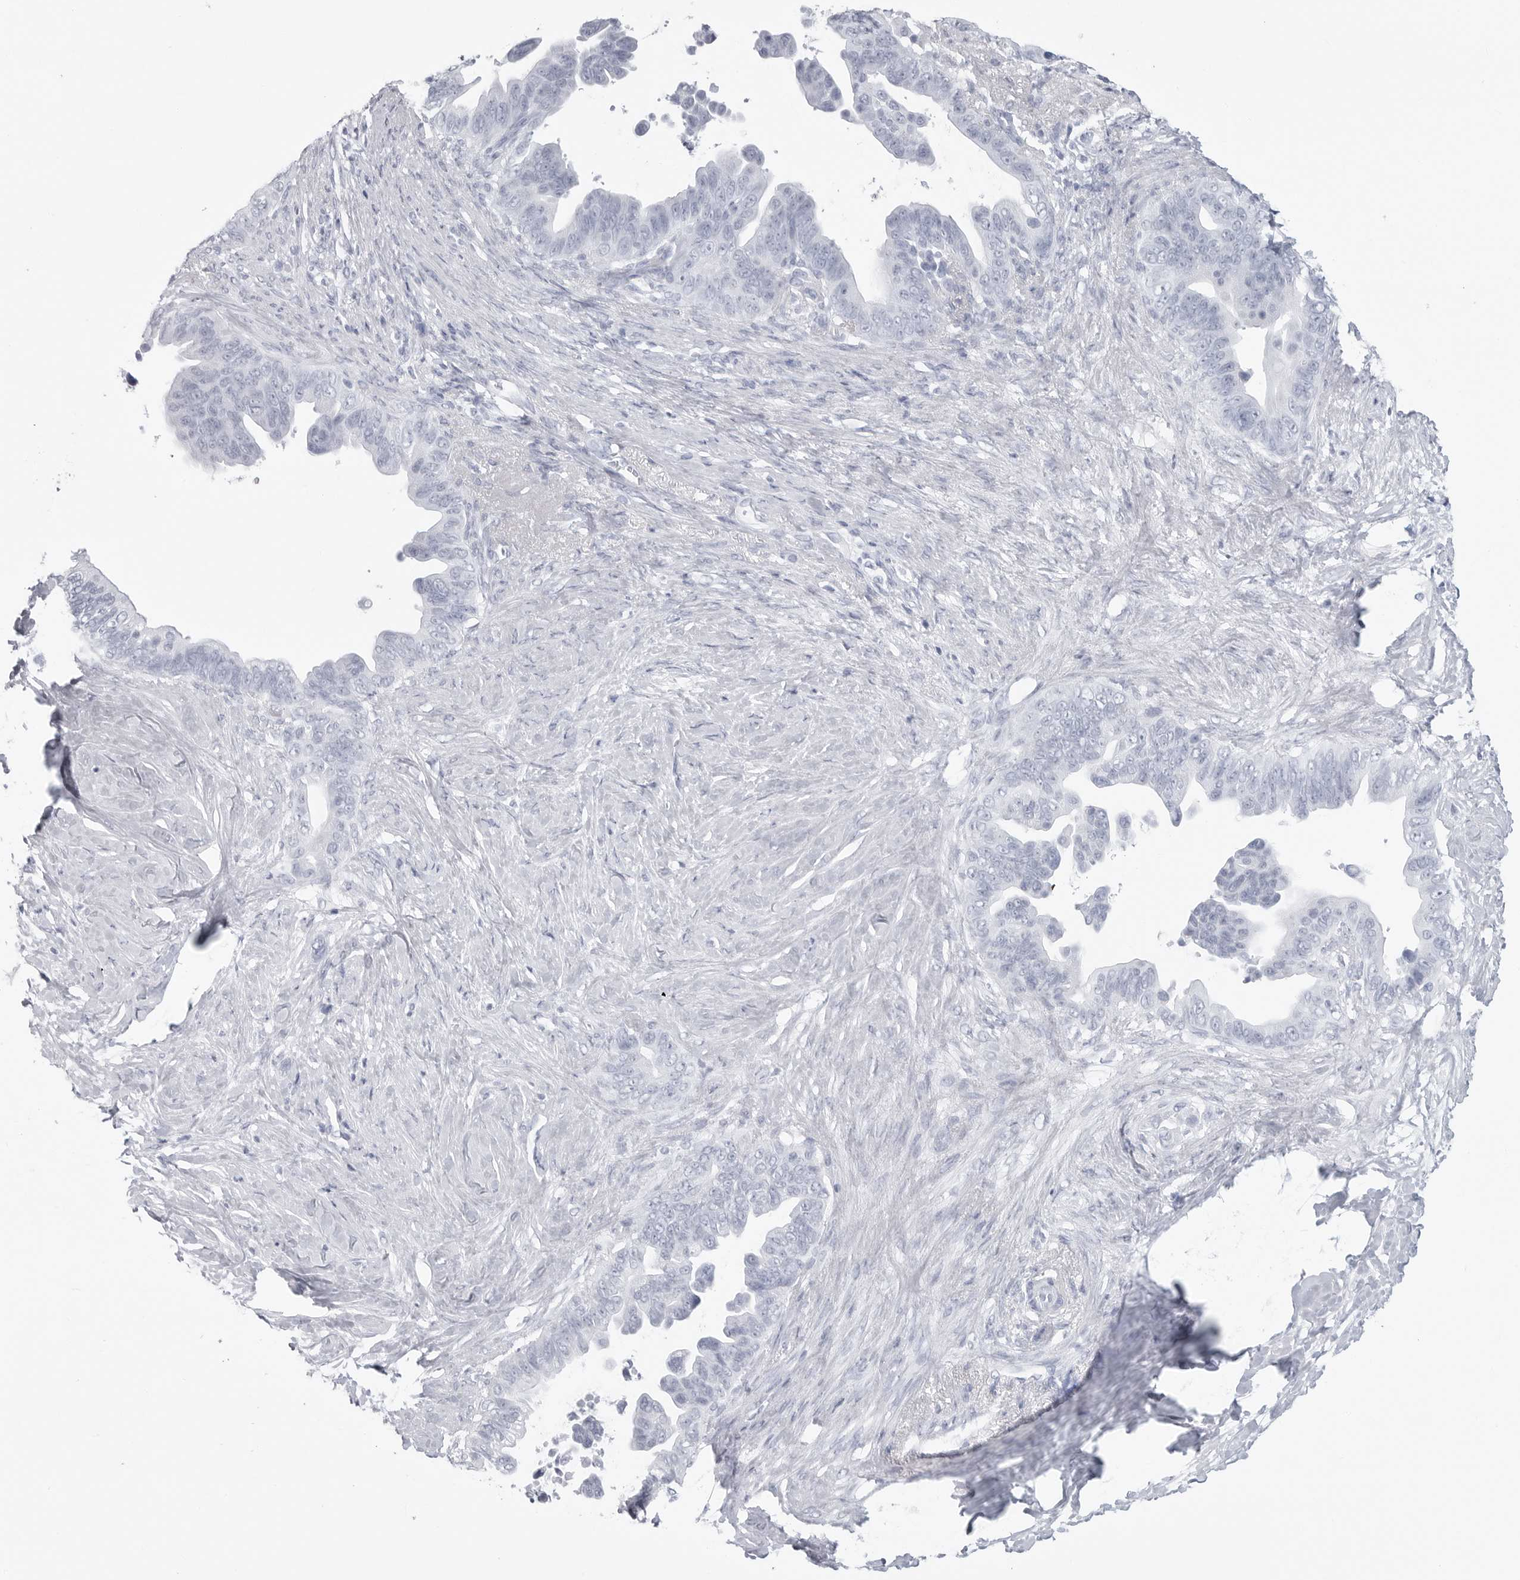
{"staining": {"intensity": "negative", "quantity": "none", "location": "none"}, "tissue": "pancreatic cancer", "cell_type": "Tumor cells", "image_type": "cancer", "snomed": [{"axis": "morphology", "description": "Adenocarcinoma, NOS"}, {"axis": "topography", "description": "Pancreas"}], "caption": "An immunohistochemistry (IHC) micrograph of pancreatic cancer is shown. There is no staining in tumor cells of pancreatic cancer. The staining is performed using DAB (3,3'-diaminobenzidine) brown chromogen with nuclei counter-stained in using hematoxylin.", "gene": "CSH1", "patient": {"sex": "female", "age": 72}}